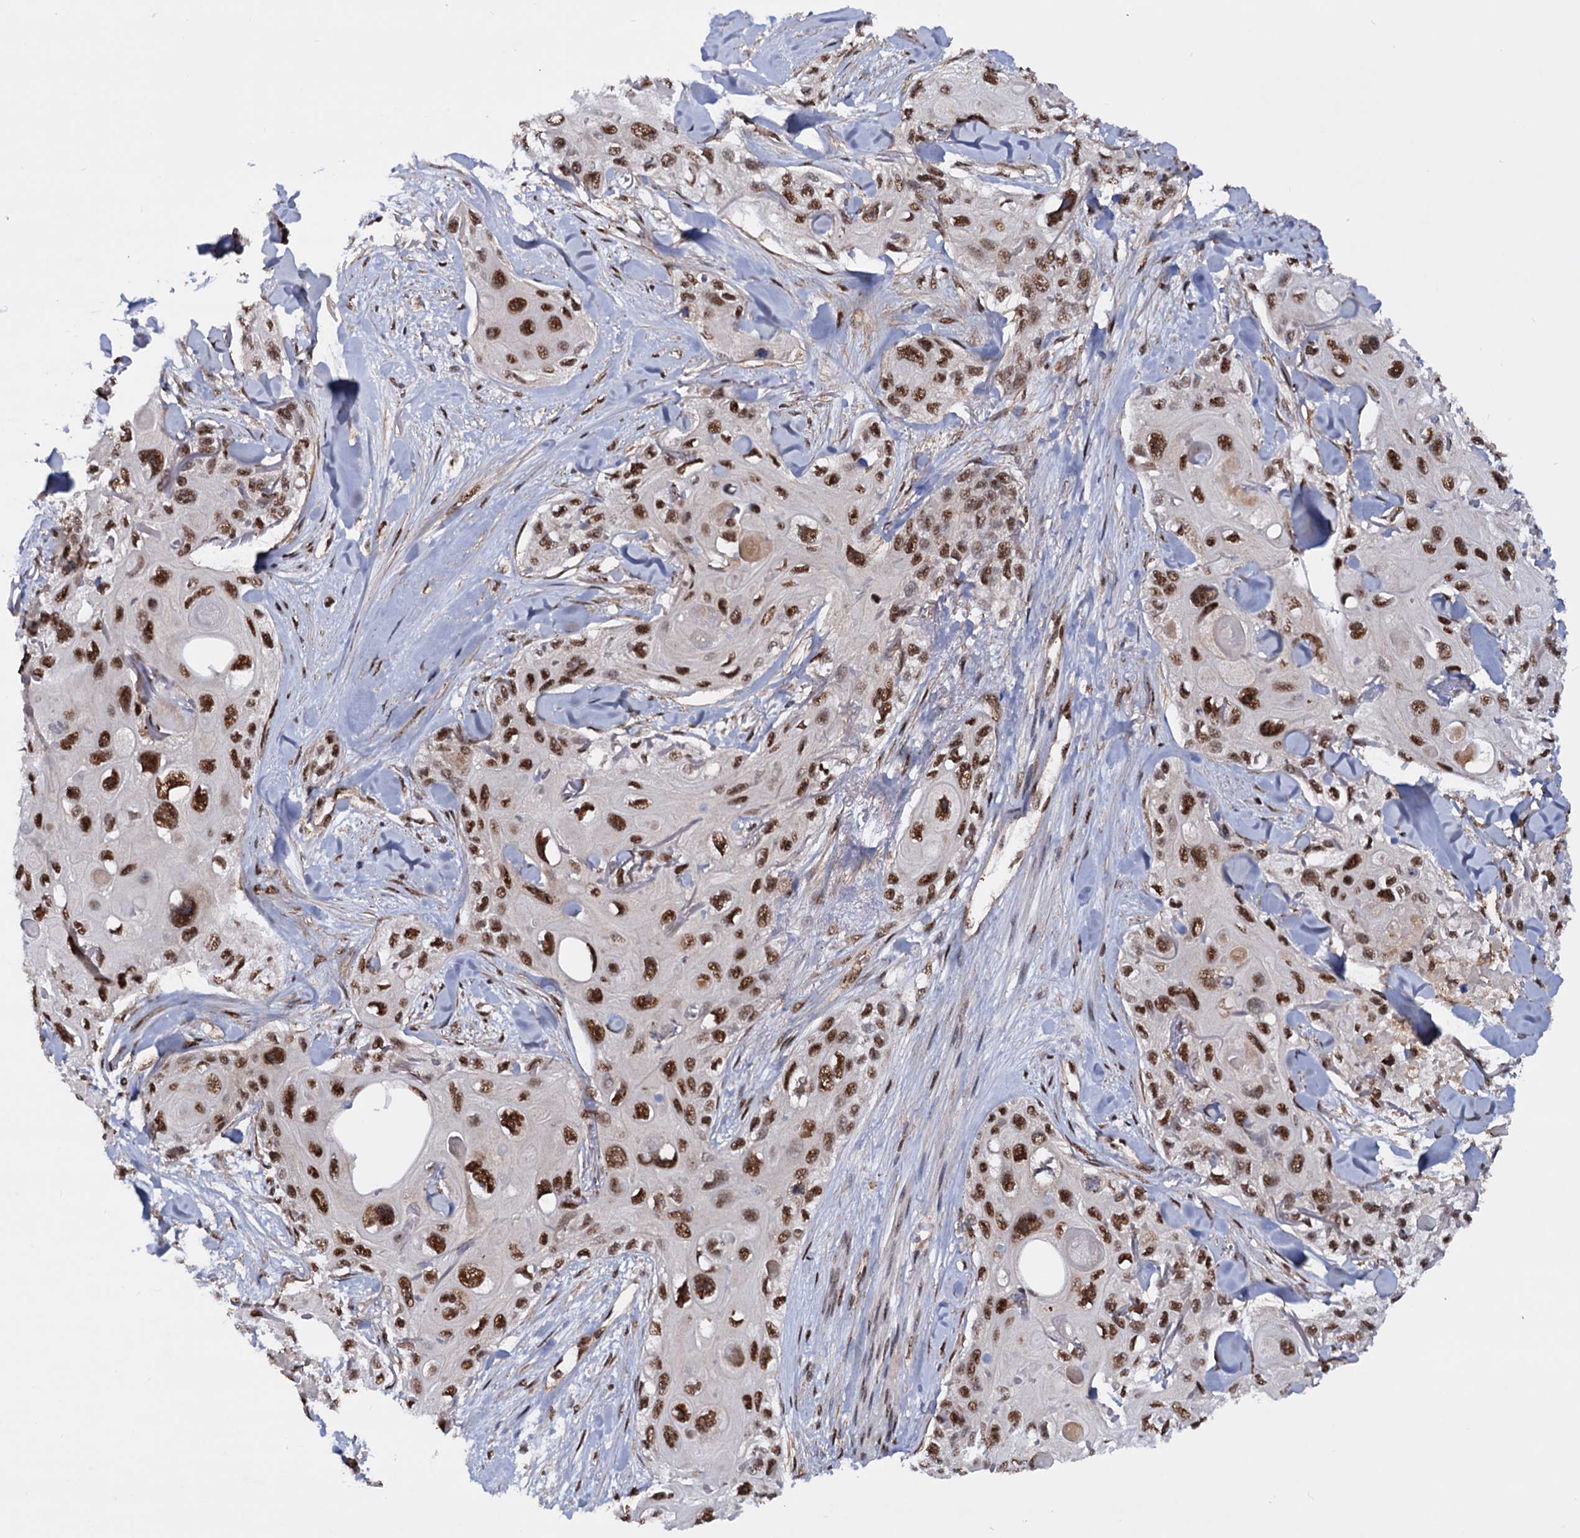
{"staining": {"intensity": "strong", "quantity": ">75%", "location": "nuclear"}, "tissue": "skin cancer", "cell_type": "Tumor cells", "image_type": "cancer", "snomed": [{"axis": "morphology", "description": "Normal tissue, NOS"}, {"axis": "morphology", "description": "Squamous cell carcinoma, NOS"}, {"axis": "topography", "description": "Skin"}], "caption": "Tumor cells demonstrate strong nuclear expression in about >75% of cells in squamous cell carcinoma (skin).", "gene": "TBC1D12", "patient": {"sex": "male", "age": 72}}